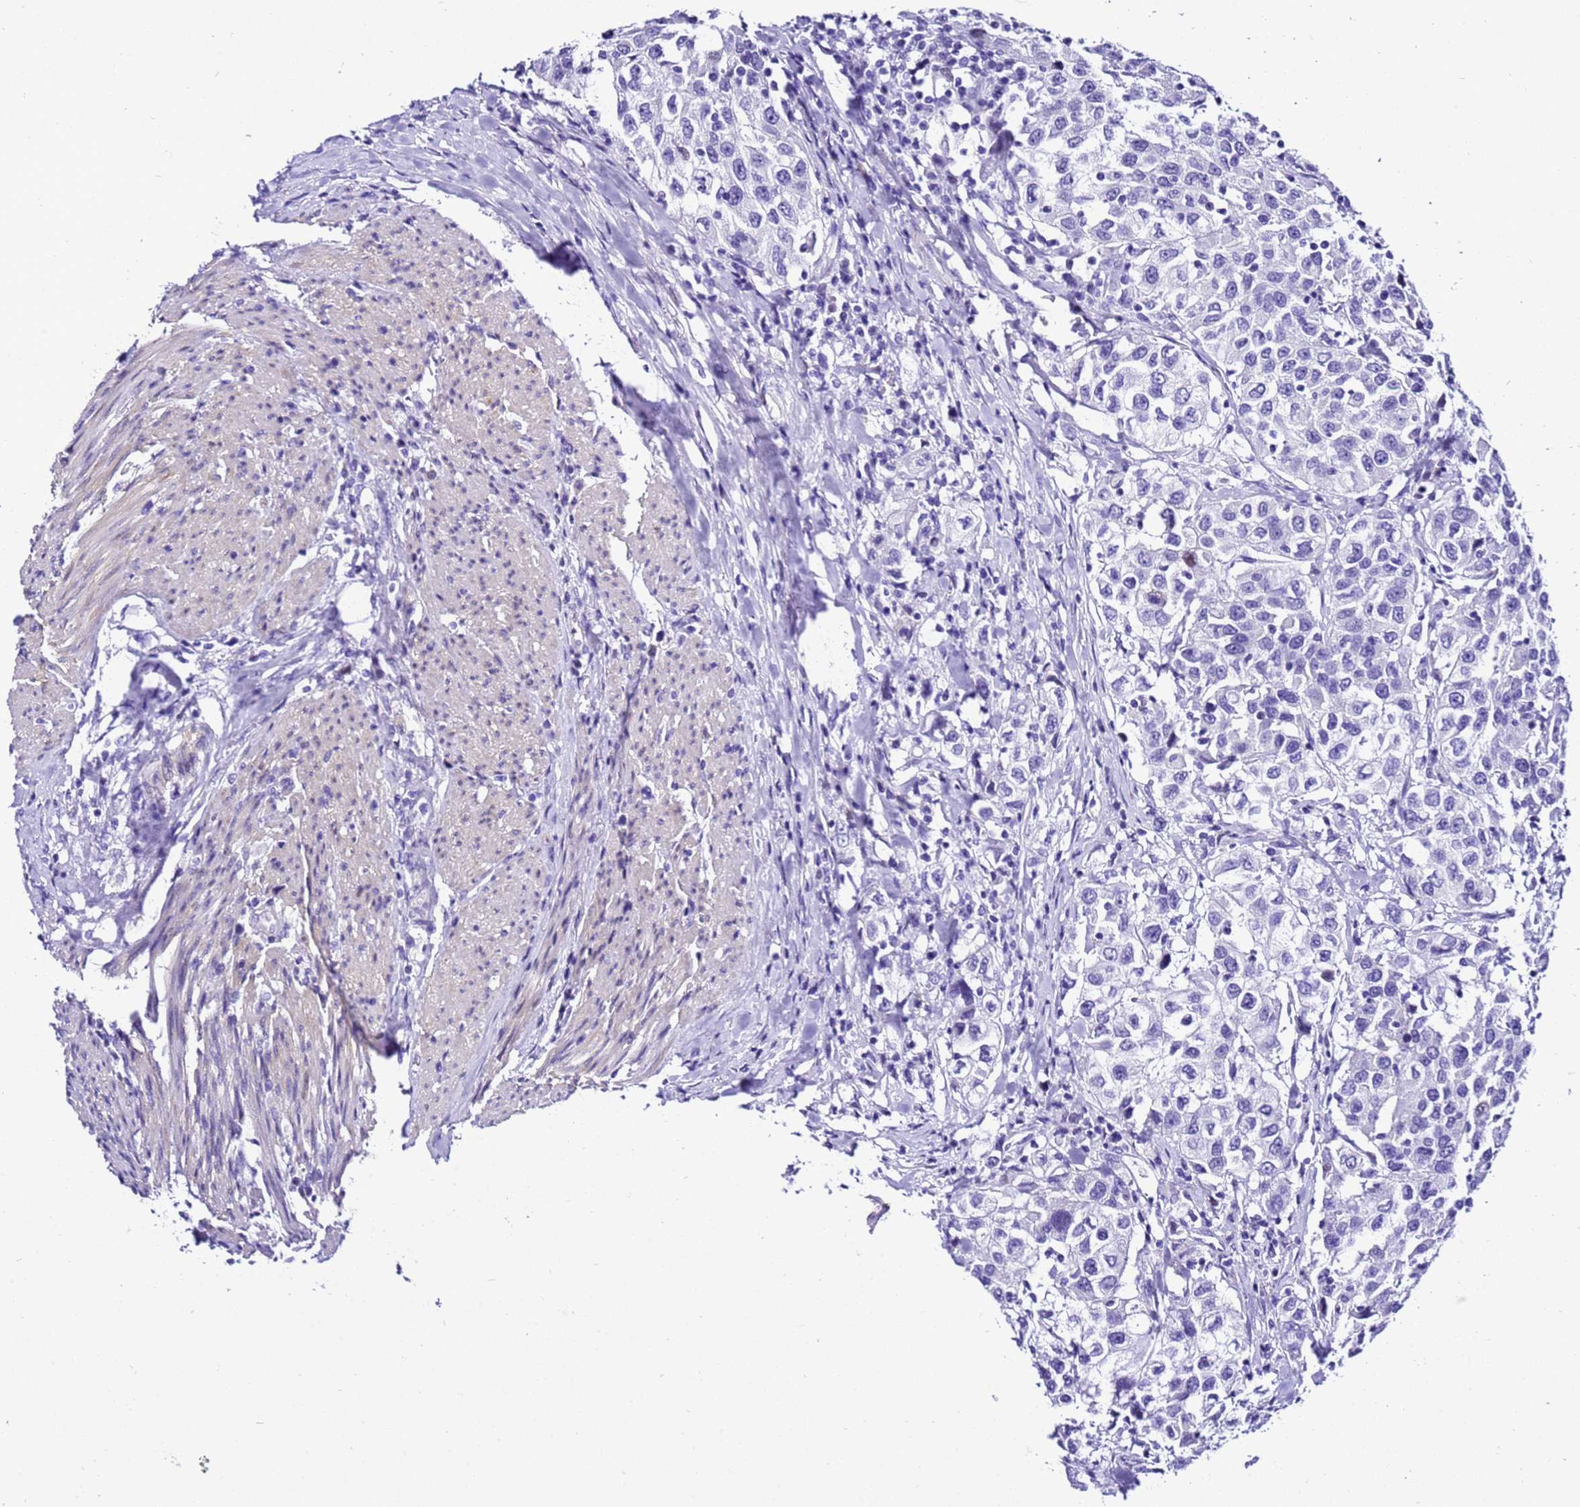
{"staining": {"intensity": "negative", "quantity": "none", "location": "none"}, "tissue": "urothelial cancer", "cell_type": "Tumor cells", "image_type": "cancer", "snomed": [{"axis": "morphology", "description": "Urothelial carcinoma, High grade"}, {"axis": "topography", "description": "Urinary bladder"}], "caption": "There is no significant staining in tumor cells of urothelial carcinoma (high-grade). Nuclei are stained in blue.", "gene": "ZNF417", "patient": {"sex": "female", "age": 80}}